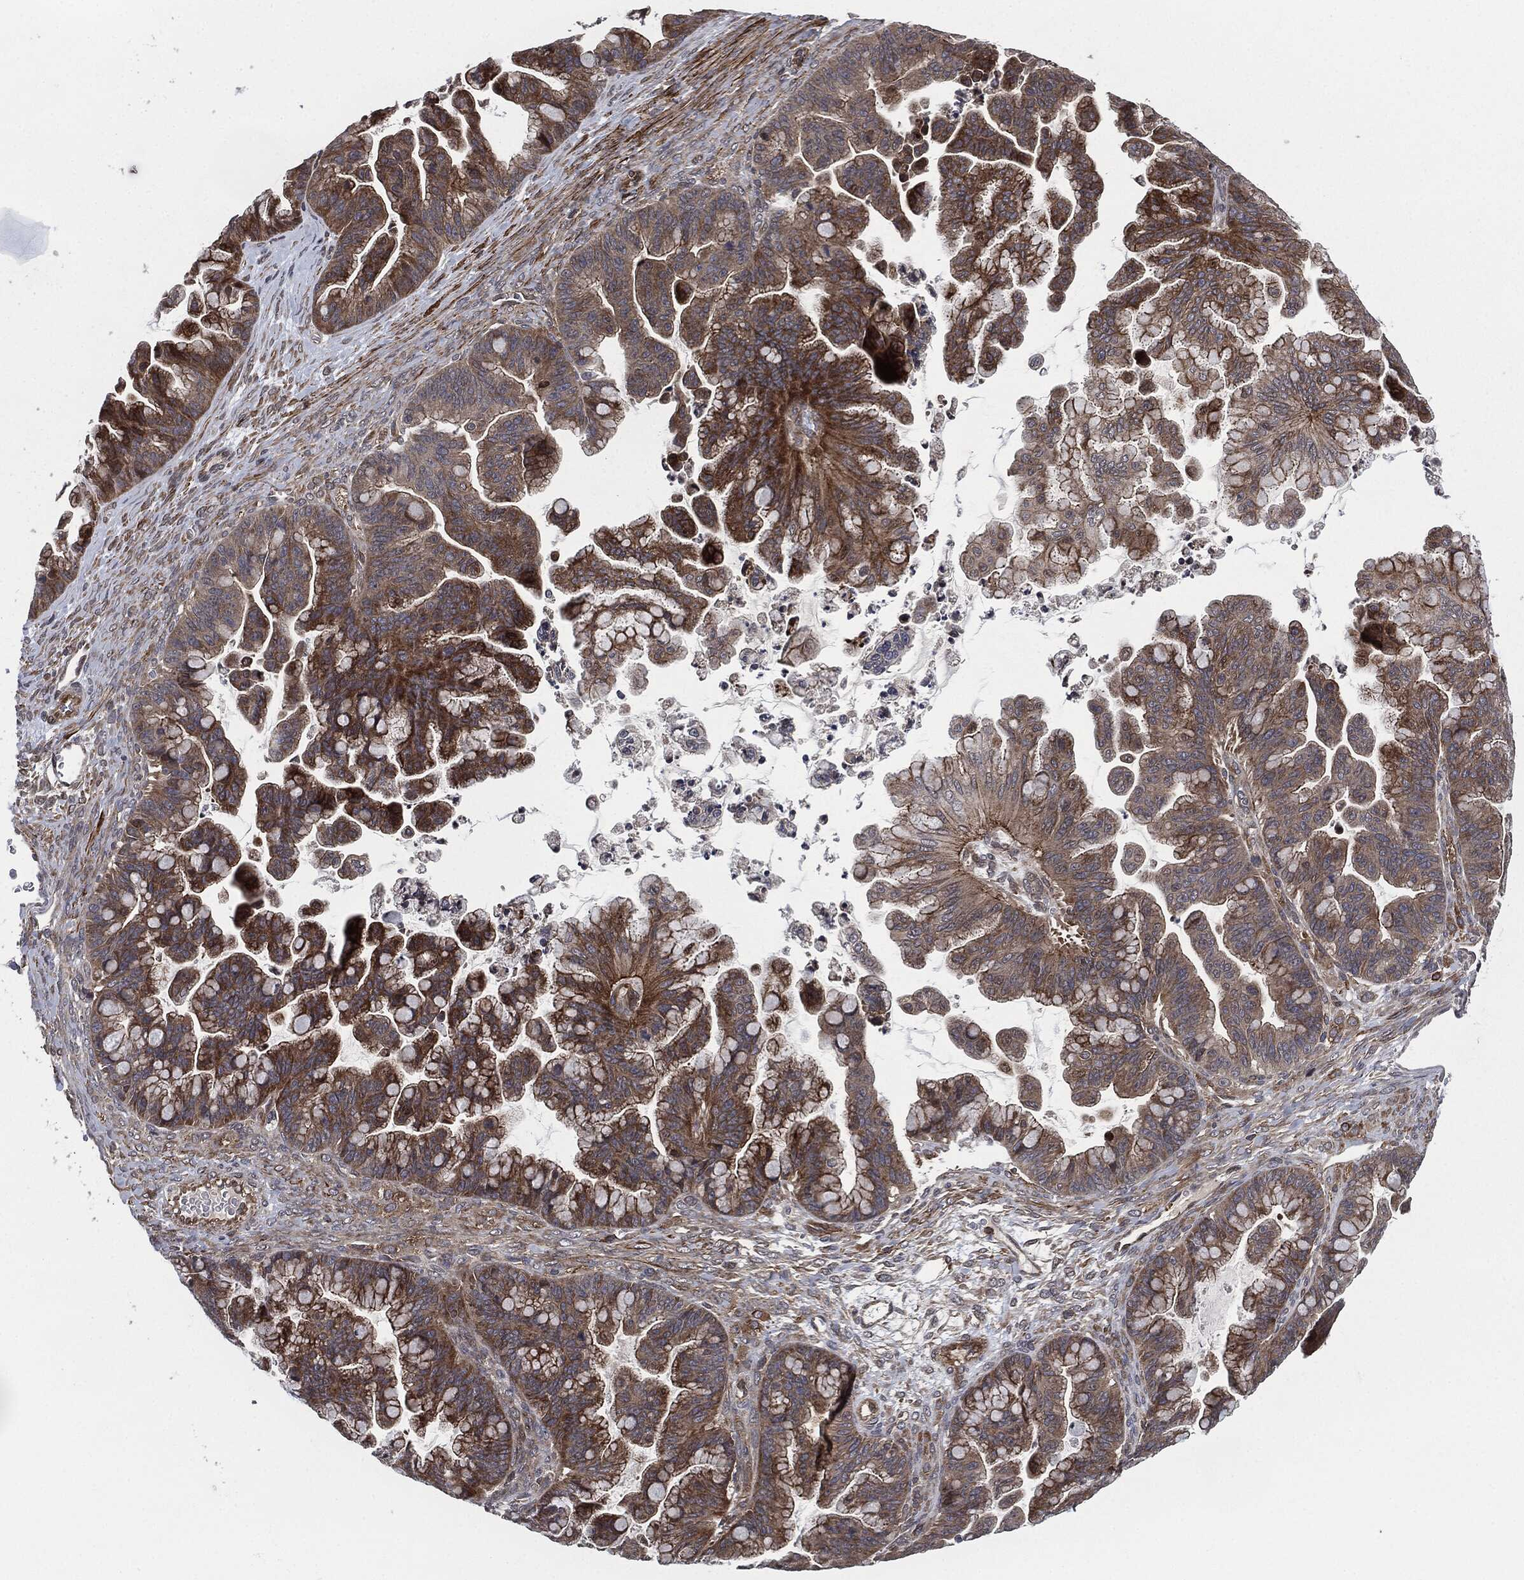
{"staining": {"intensity": "moderate", "quantity": "25%-75%", "location": "cytoplasmic/membranous"}, "tissue": "ovarian cancer", "cell_type": "Tumor cells", "image_type": "cancer", "snomed": [{"axis": "morphology", "description": "Cystadenocarcinoma, mucinous, NOS"}, {"axis": "topography", "description": "Ovary"}], "caption": "This image shows IHC staining of human ovarian mucinous cystadenocarcinoma, with medium moderate cytoplasmic/membranous staining in approximately 25%-75% of tumor cells.", "gene": "UBR1", "patient": {"sex": "female", "age": 67}}